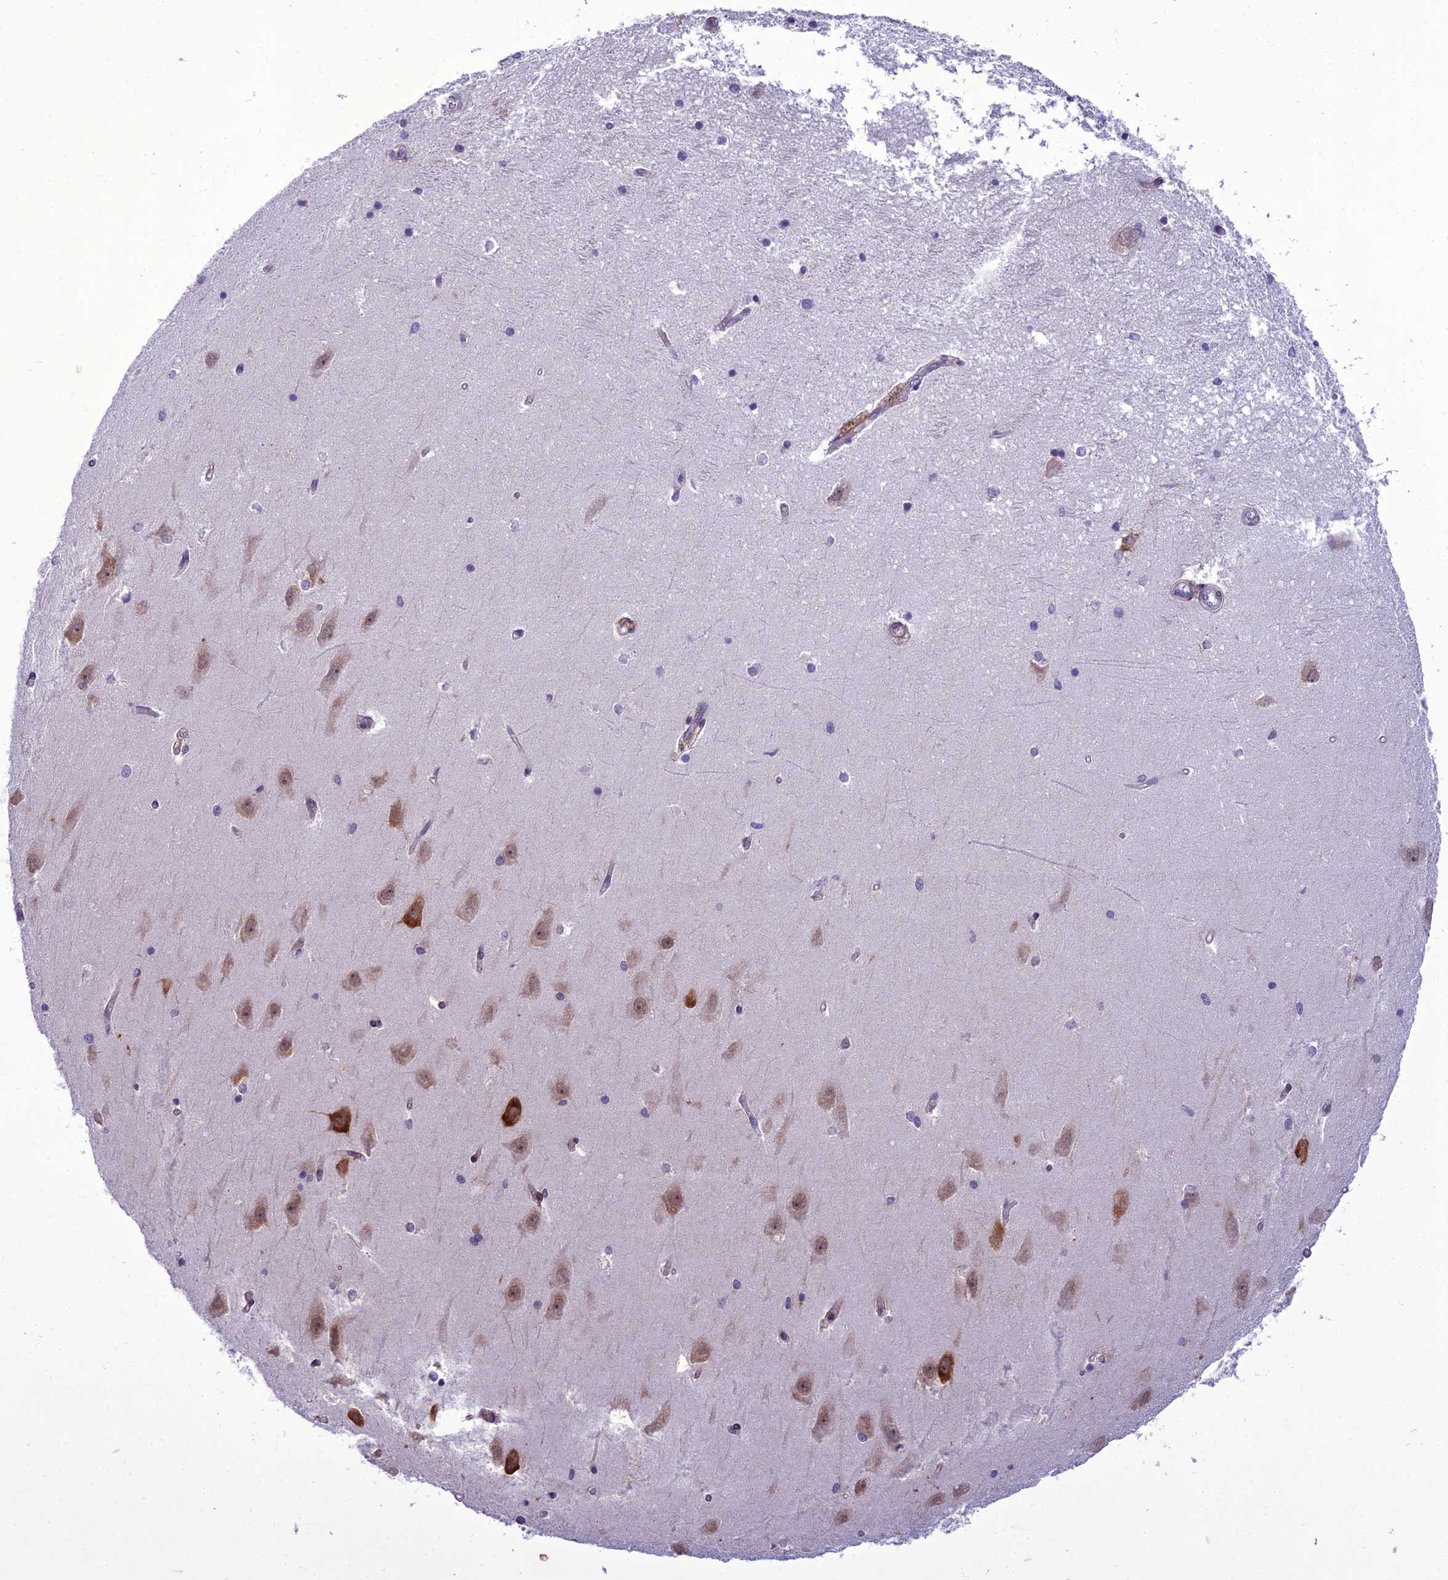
{"staining": {"intensity": "negative", "quantity": "none", "location": "none"}, "tissue": "hippocampus", "cell_type": "Glial cells", "image_type": "normal", "snomed": [{"axis": "morphology", "description": "Normal tissue, NOS"}, {"axis": "topography", "description": "Hippocampus"}], "caption": "Immunohistochemistry of benign hippocampus reveals no positivity in glial cells.", "gene": "NEURL2", "patient": {"sex": "male", "age": 45}}